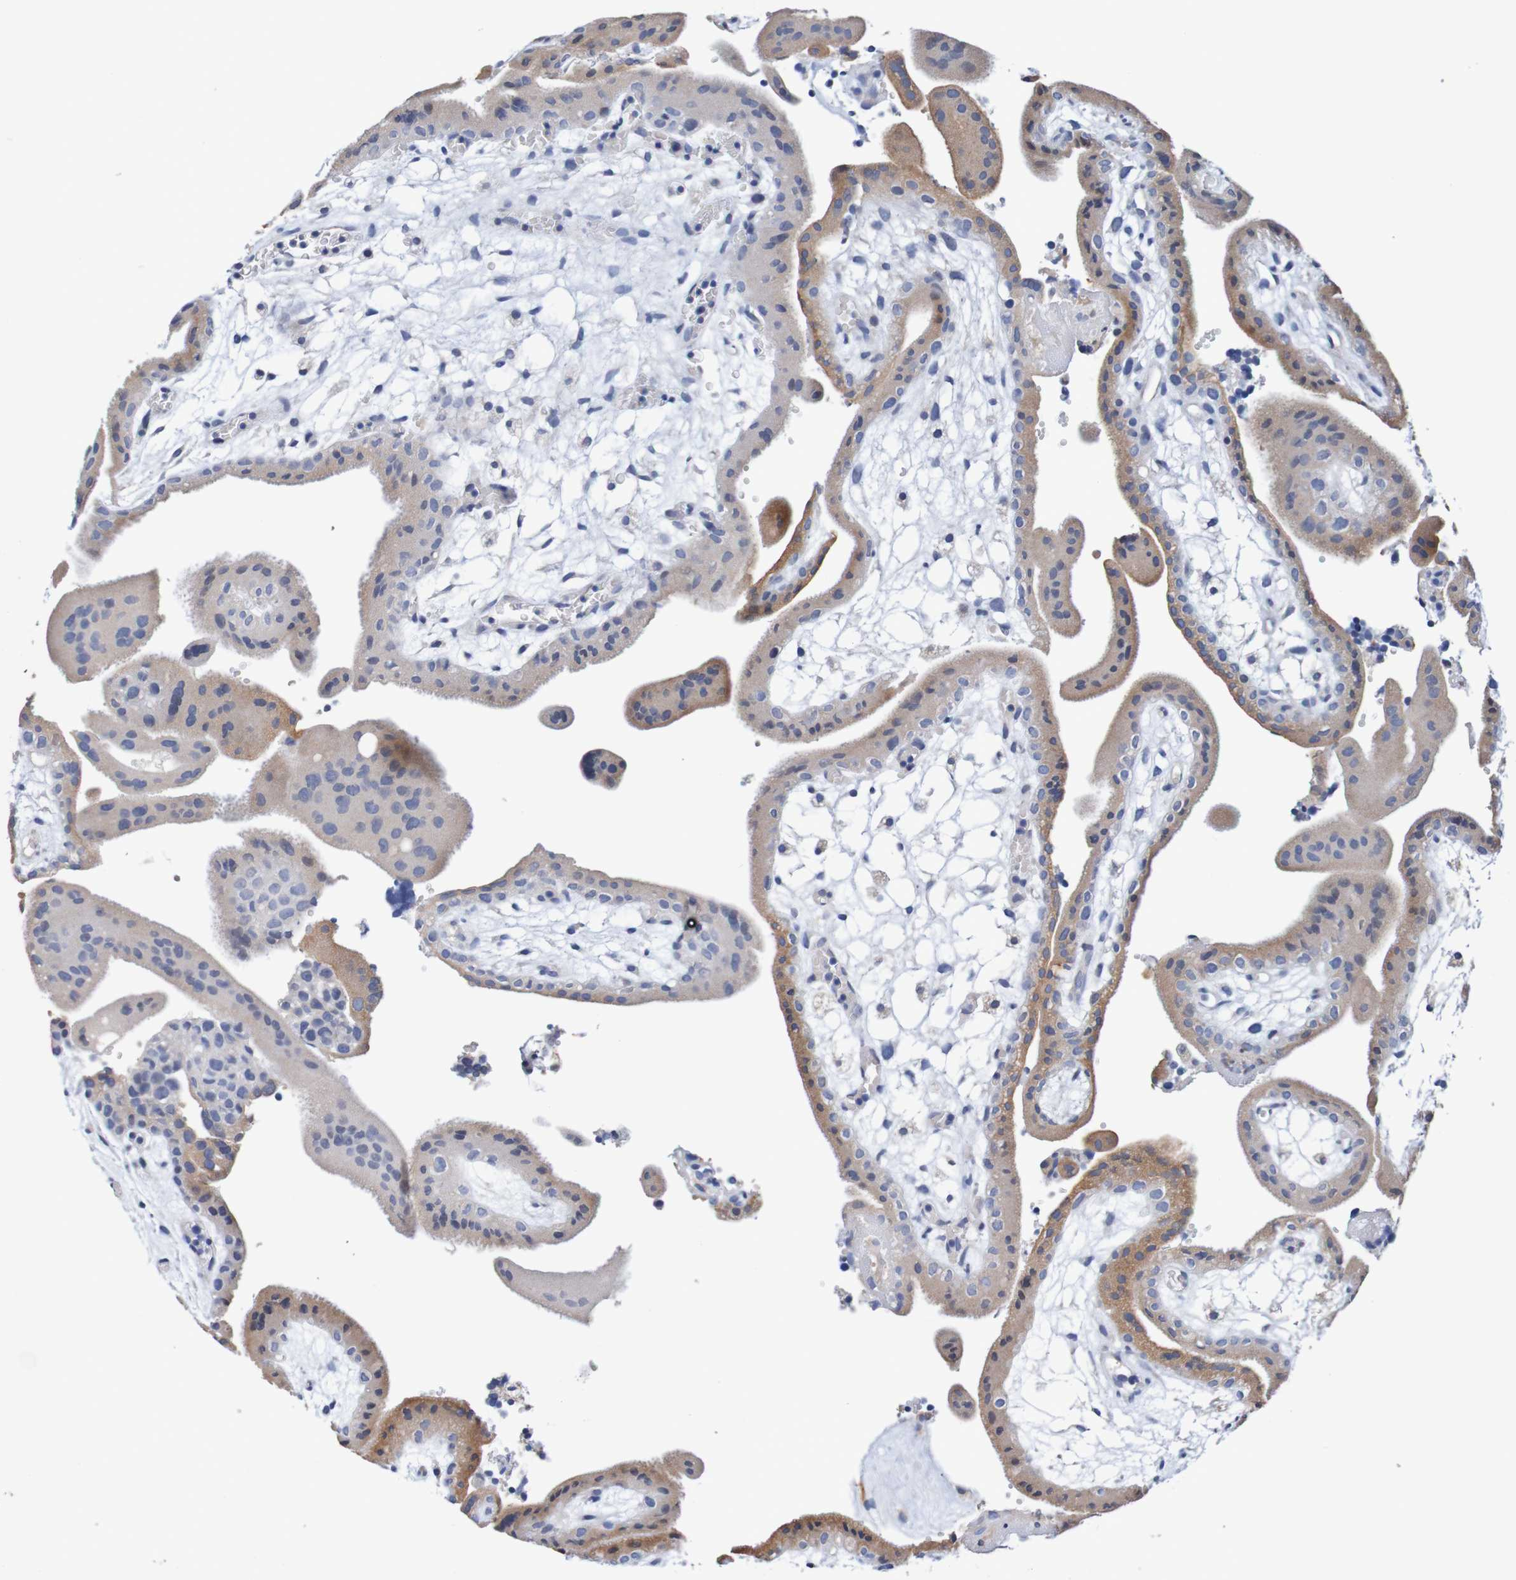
{"staining": {"intensity": "weak", "quantity": ">75%", "location": "cytoplasmic/membranous"}, "tissue": "placenta", "cell_type": "Decidual cells", "image_type": "normal", "snomed": [{"axis": "morphology", "description": "Normal tissue, NOS"}, {"axis": "topography", "description": "Placenta"}], "caption": "A low amount of weak cytoplasmic/membranous expression is present in about >75% of decidual cells in unremarkable placenta. (Stains: DAB in brown, nuclei in blue, Microscopy: brightfield microscopy at high magnification).", "gene": "FIBP", "patient": {"sex": "female", "age": 18}}